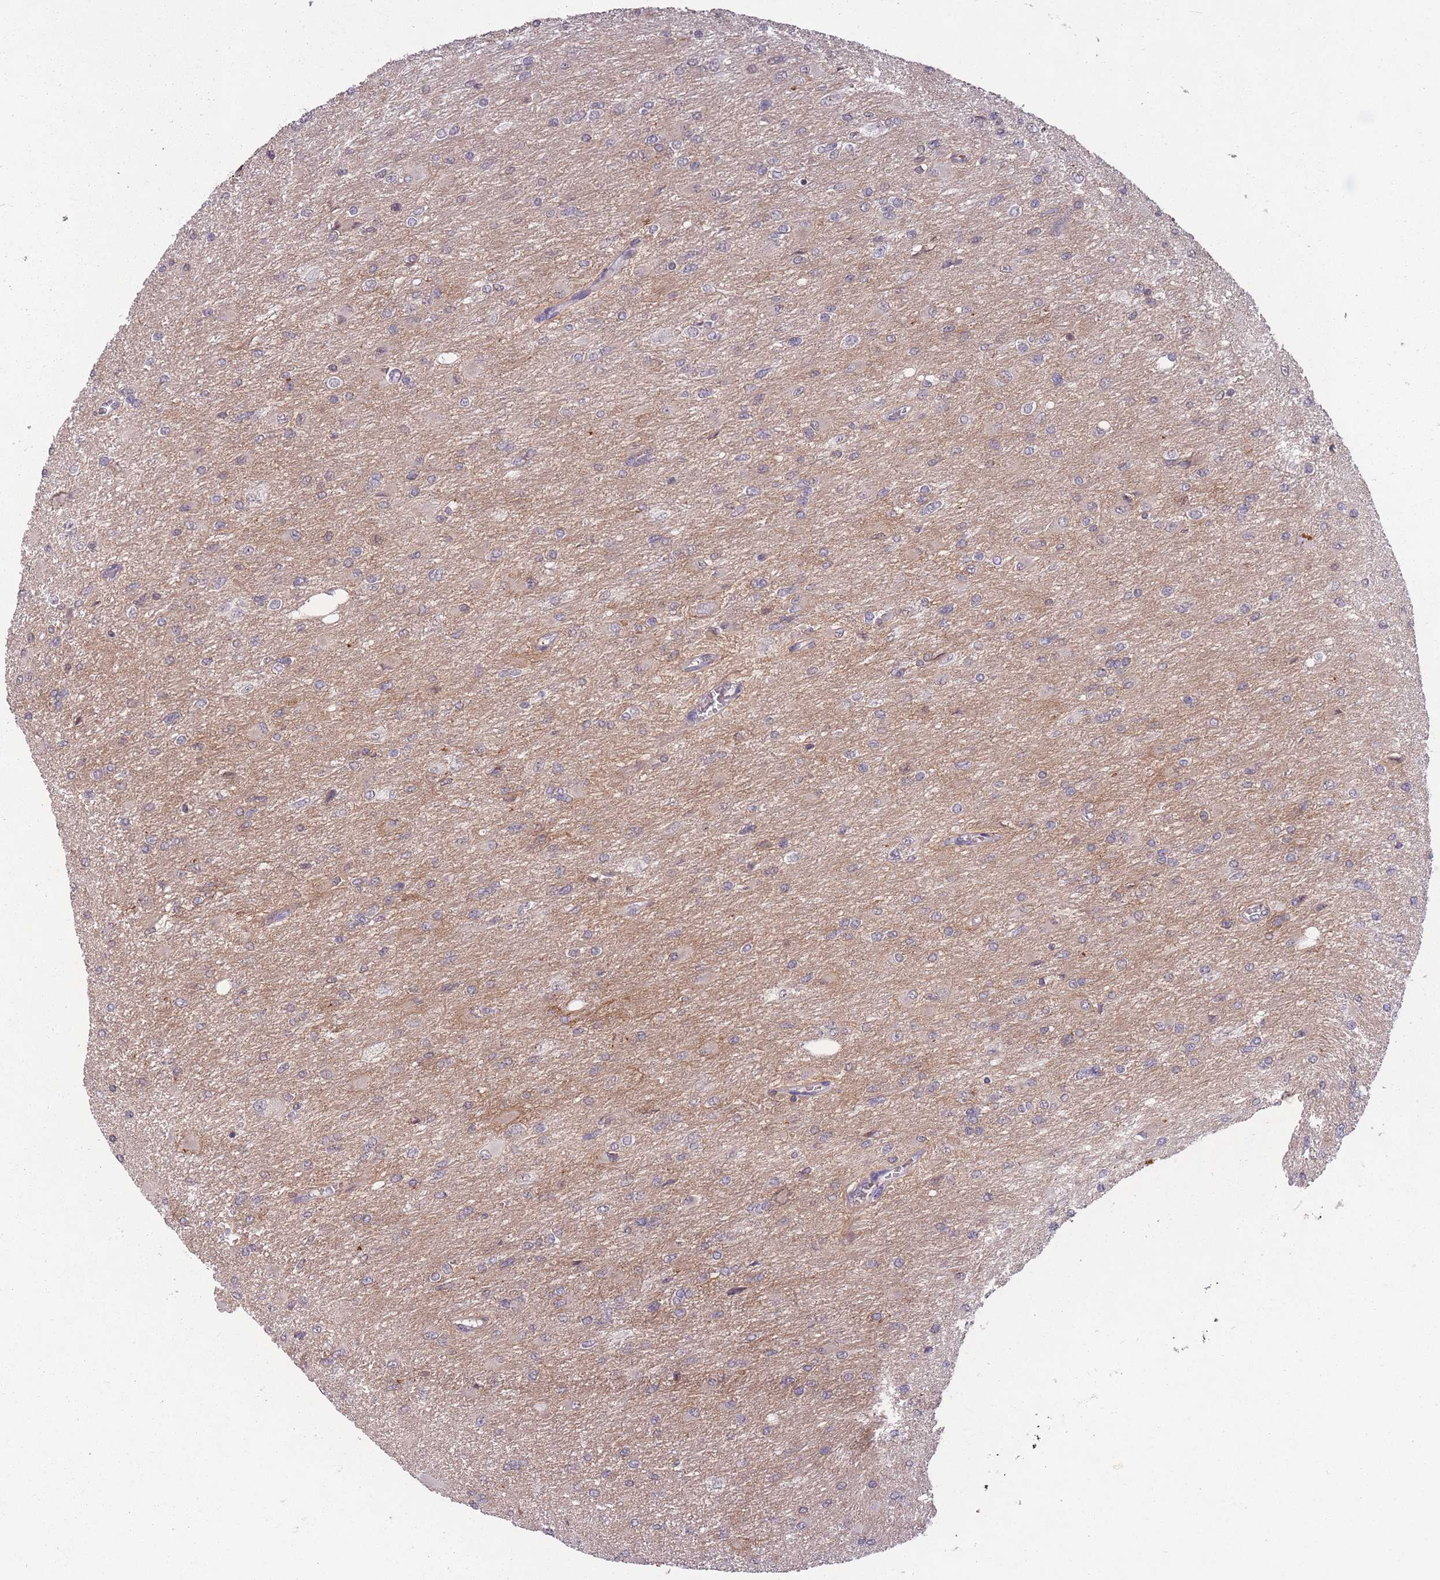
{"staining": {"intensity": "negative", "quantity": "none", "location": "none"}, "tissue": "glioma", "cell_type": "Tumor cells", "image_type": "cancer", "snomed": [{"axis": "morphology", "description": "Glioma, malignant, High grade"}, {"axis": "topography", "description": "Cerebral cortex"}], "caption": "Immunohistochemical staining of glioma shows no significant expression in tumor cells.", "gene": "ADCYAP1R1", "patient": {"sex": "female", "age": 36}}